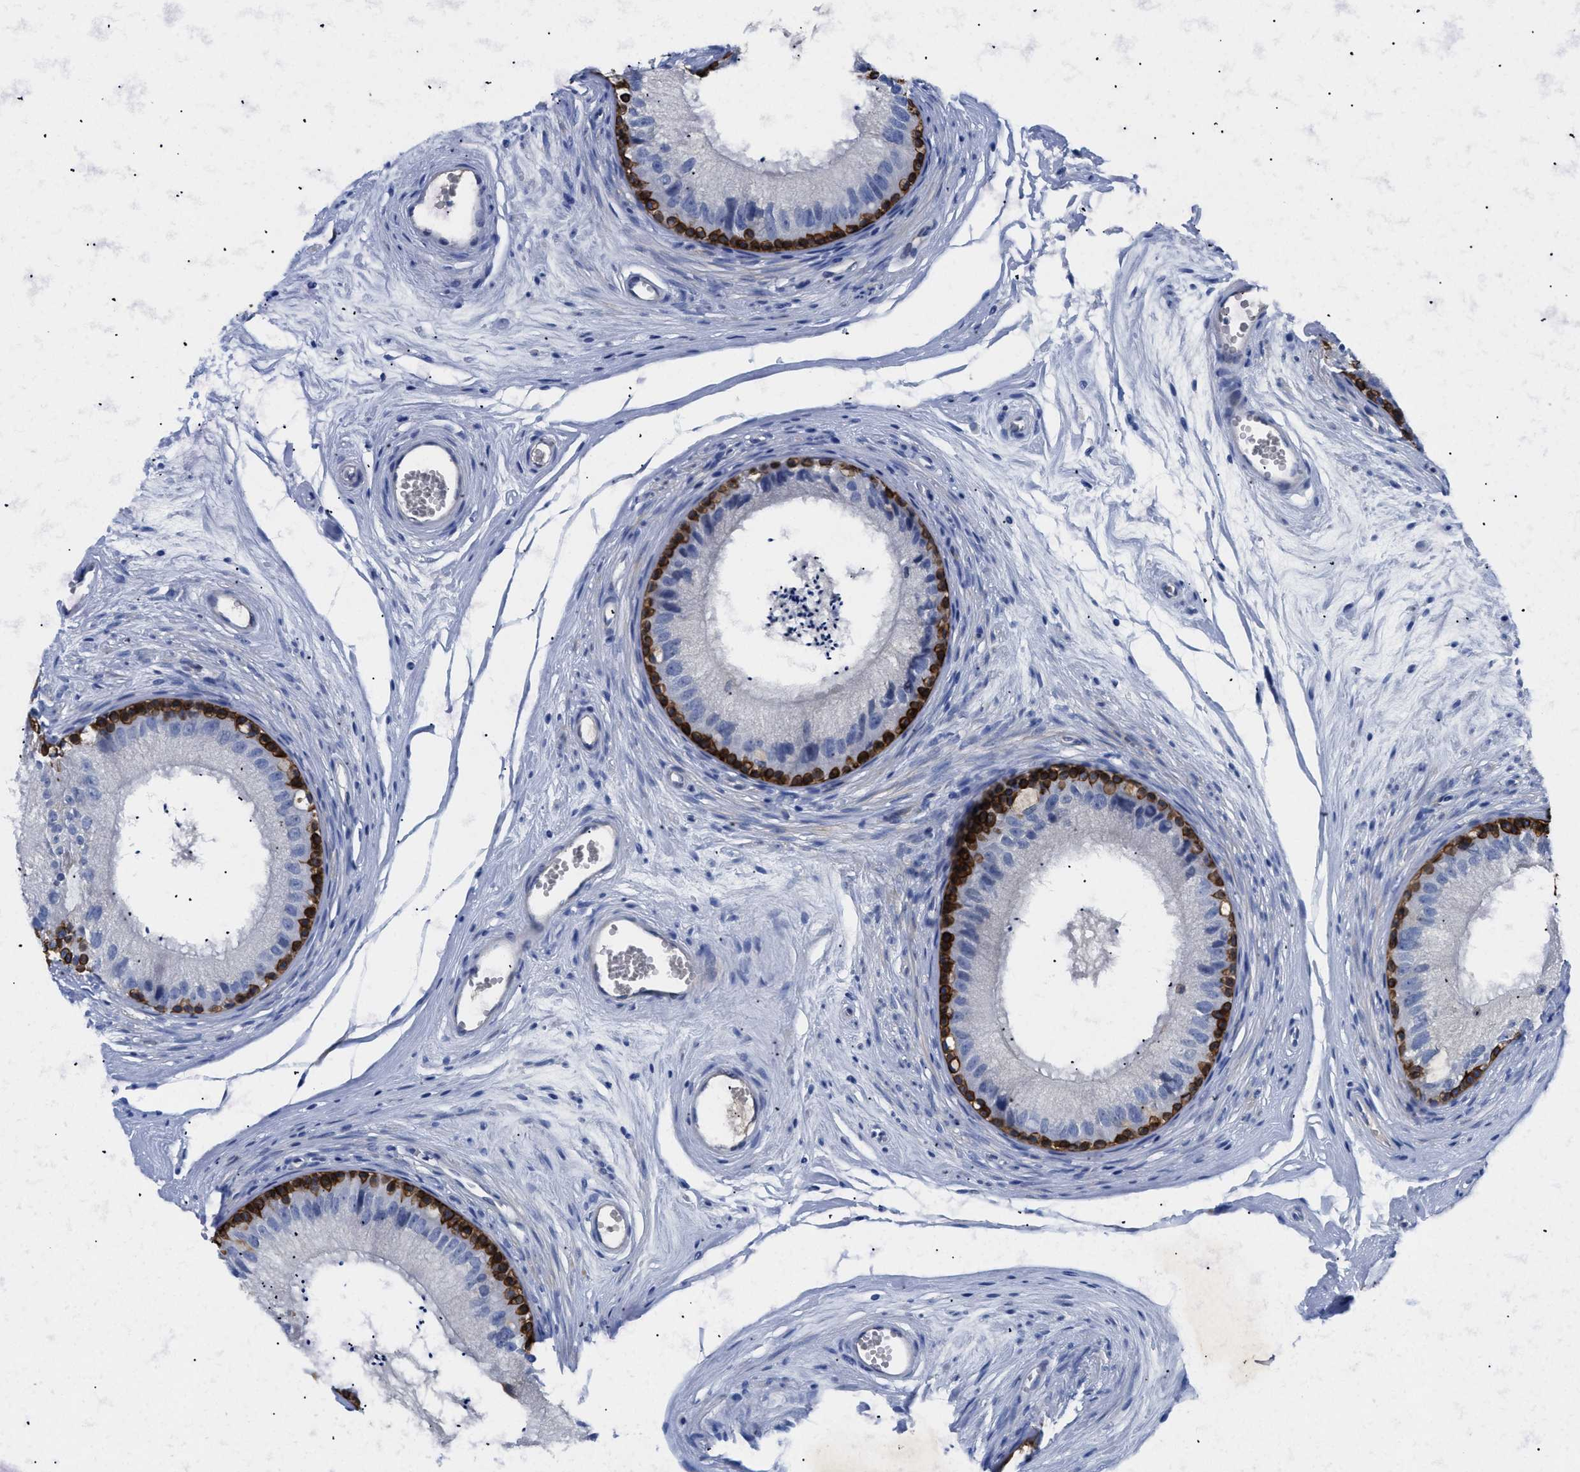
{"staining": {"intensity": "strong", "quantity": "25%-75%", "location": "cytoplasmic/membranous"}, "tissue": "epididymis", "cell_type": "Glandular cells", "image_type": "normal", "snomed": [{"axis": "morphology", "description": "Normal tissue, NOS"}, {"axis": "topography", "description": "Epididymis"}], "caption": "The image exhibits staining of benign epididymis, revealing strong cytoplasmic/membranous protein positivity (brown color) within glandular cells. (brown staining indicates protein expression, while blue staining denotes nuclei).", "gene": "TMEM68", "patient": {"sex": "male", "age": 56}}